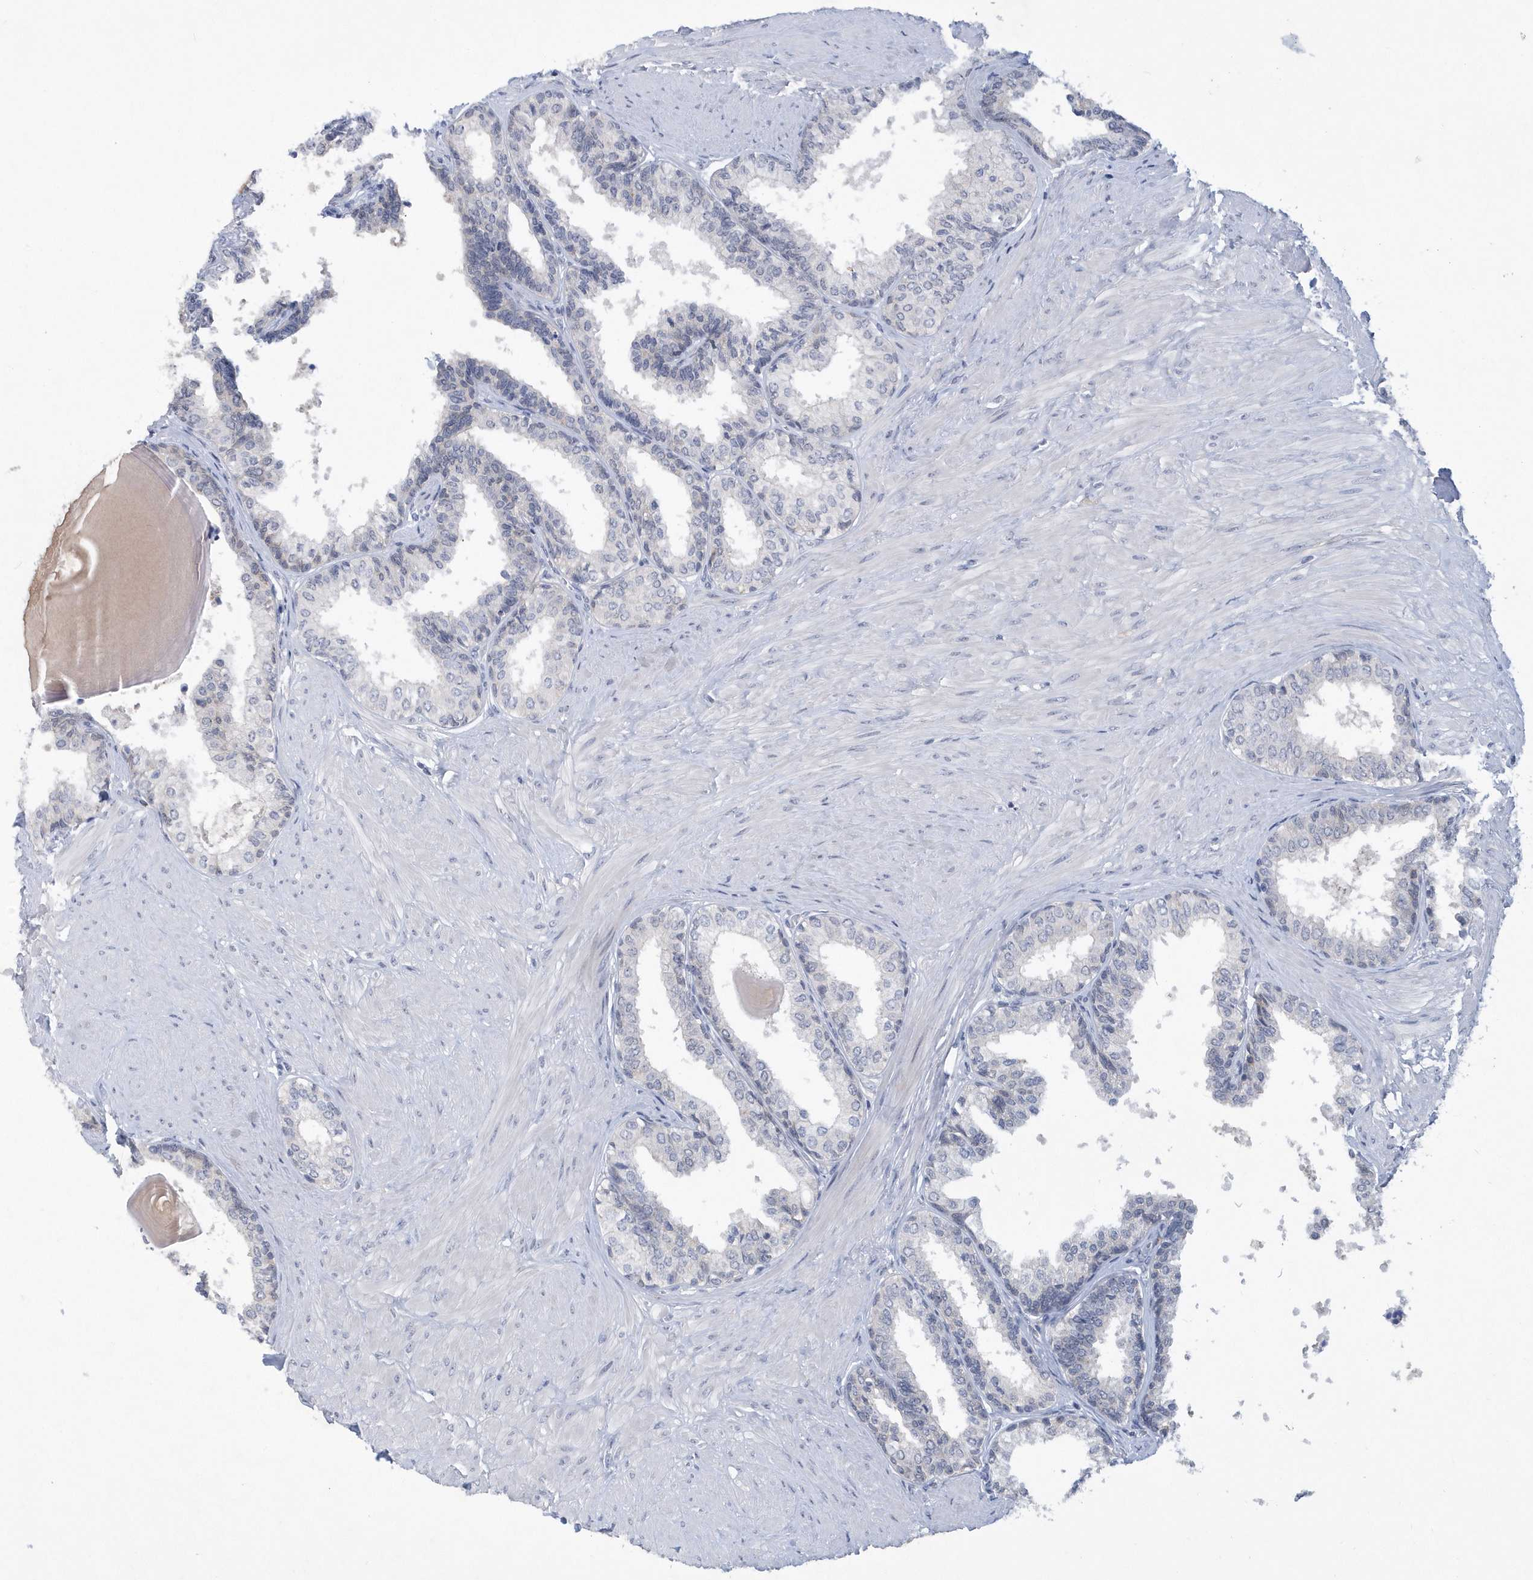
{"staining": {"intensity": "negative", "quantity": "none", "location": "none"}, "tissue": "prostate", "cell_type": "Glandular cells", "image_type": "normal", "snomed": [{"axis": "morphology", "description": "Normal tissue, NOS"}, {"axis": "topography", "description": "Prostate"}], "caption": "Micrograph shows no protein expression in glandular cells of normal prostate. (Stains: DAB (3,3'-diaminobenzidine) immunohistochemistry with hematoxylin counter stain, Microscopy: brightfield microscopy at high magnification).", "gene": "SRGAP3", "patient": {"sex": "male", "age": 48}}